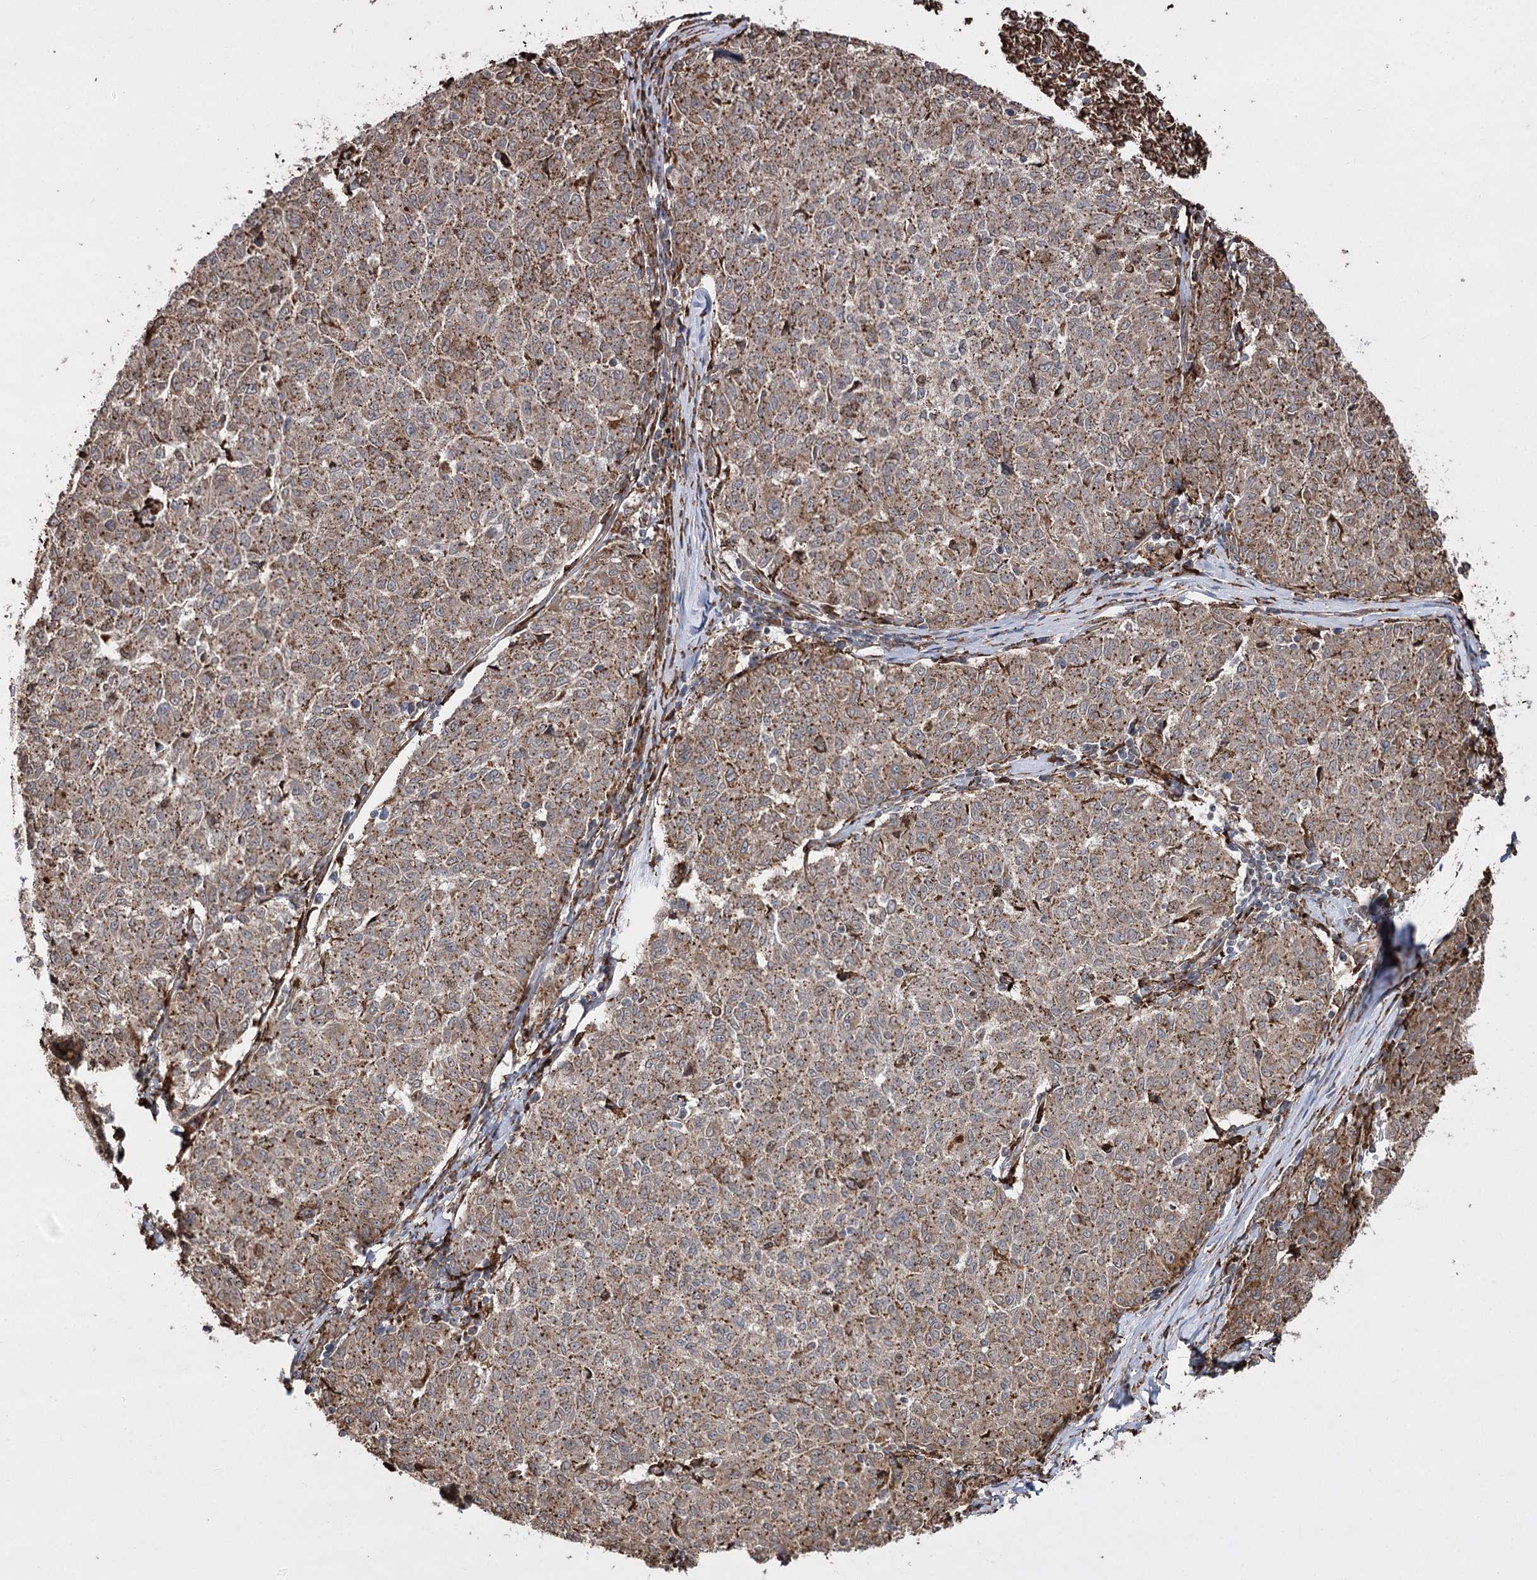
{"staining": {"intensity": "moderate", "quantity": ">75%", "location": "cytoplasmic/membranous"}, "tissue": "melanoma", "cell_type": "Tumor cells", "image_type": "cancer", "snomed": [{"axis": "morphology", "description": "Malignant melanoma, NOS"}, {"axis": "topography", "description": "Skin"}], "caption": "High-power microscopy captured an IHC micrograph of malignant melanoma, revealing moderate cytoplasmic/membranous positivity in about >75% of tumor cells.", "gene": "FANCL", "patient": {"sex": "female", "age": 72}}